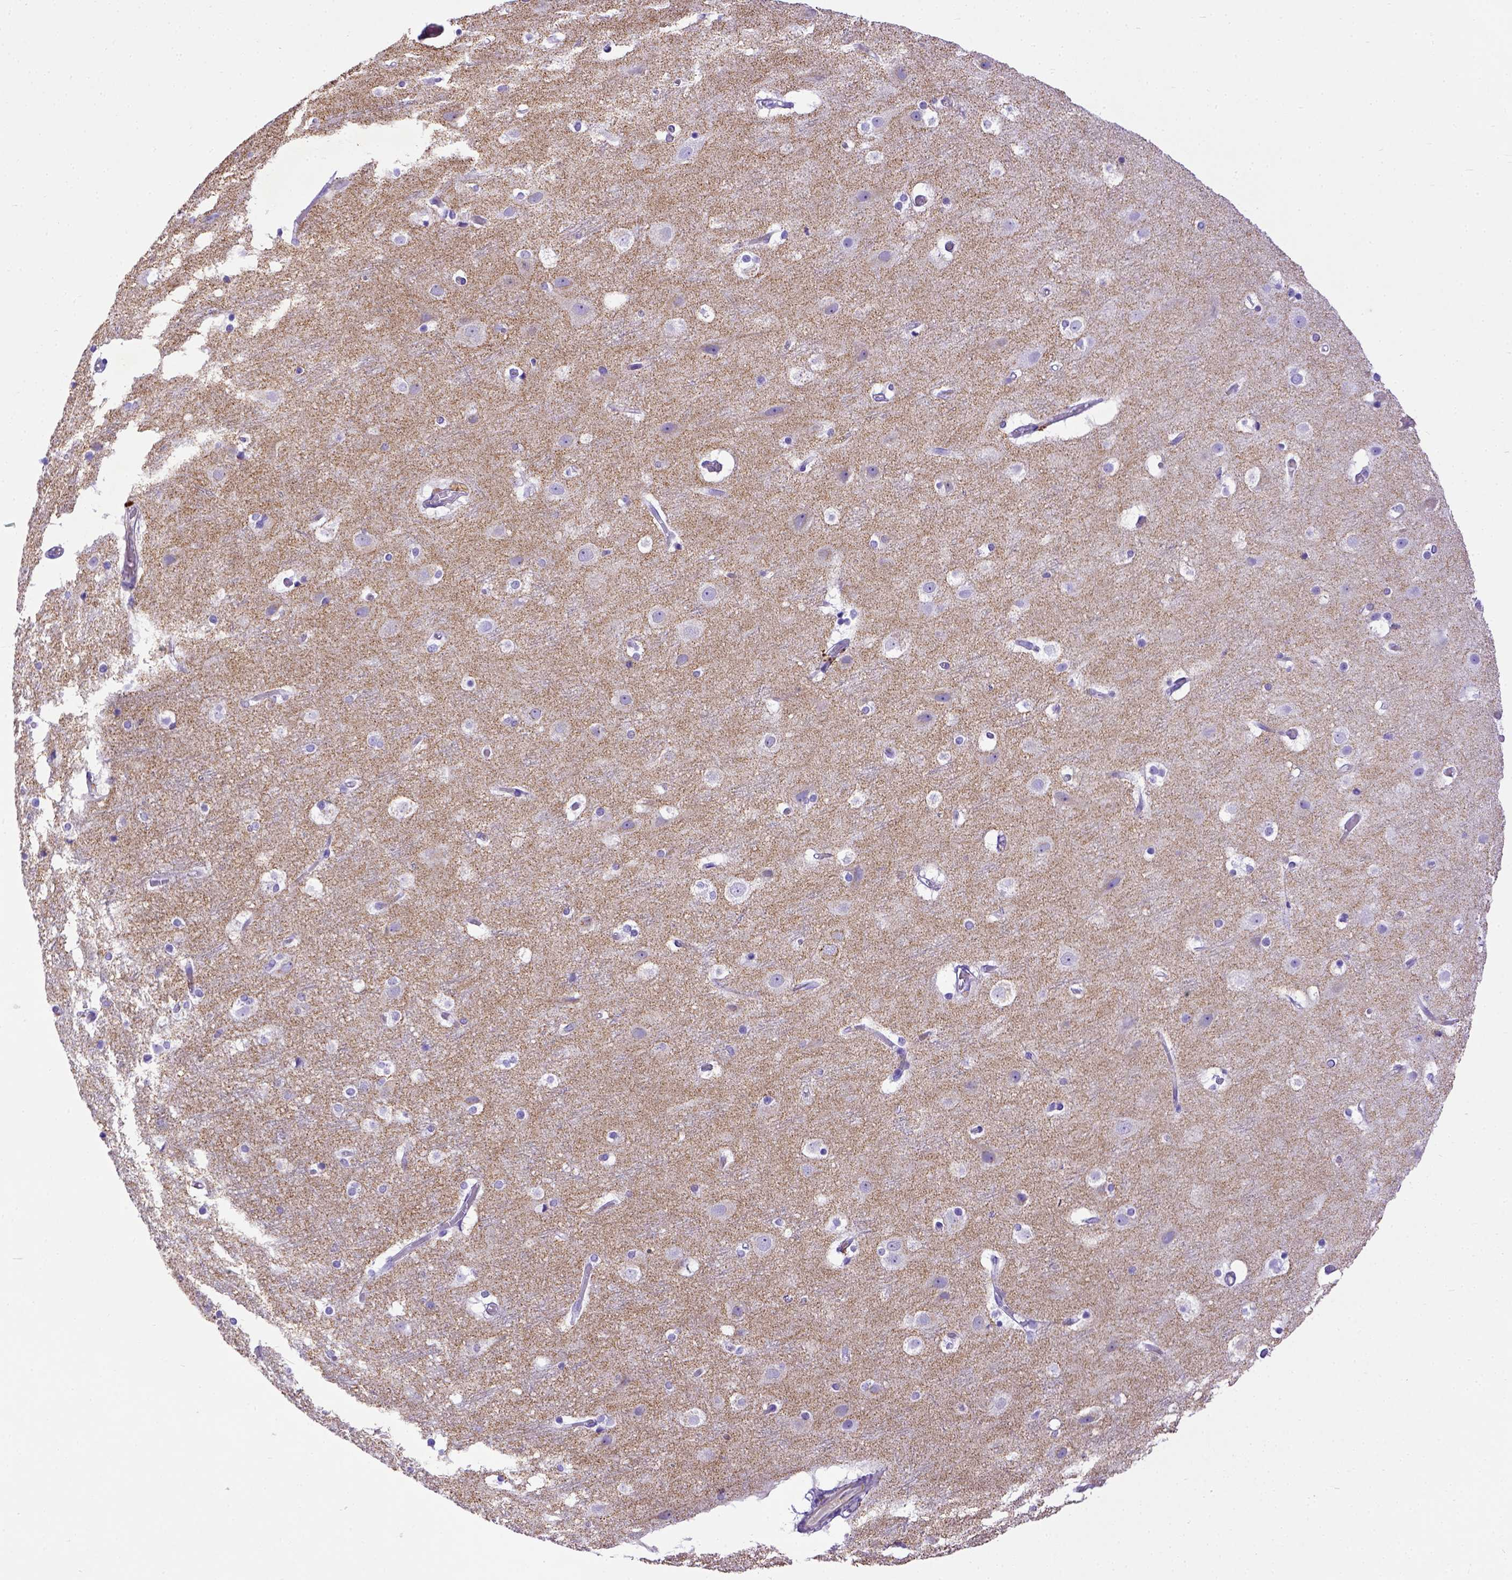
{"staining": {"intensity": "negative", "quantity": "none", "location": "none"}, "tissue": "cerebral cortex", "cell_type": "Endothelial cells", "image_type": "normal", "snomed": [{"axis": "morphology", "description": "Normal tissue, NOS"}, {"axis": "topography", "description": "Cerebral cortex"}], "caption": "IHC photomicrograph of normal cerebral cortex stained for a protein (brown), which demonstrates no staining in endothelial cells.", "gene": "LRRC18", "patient": {"sex": "female", "age": 52}}